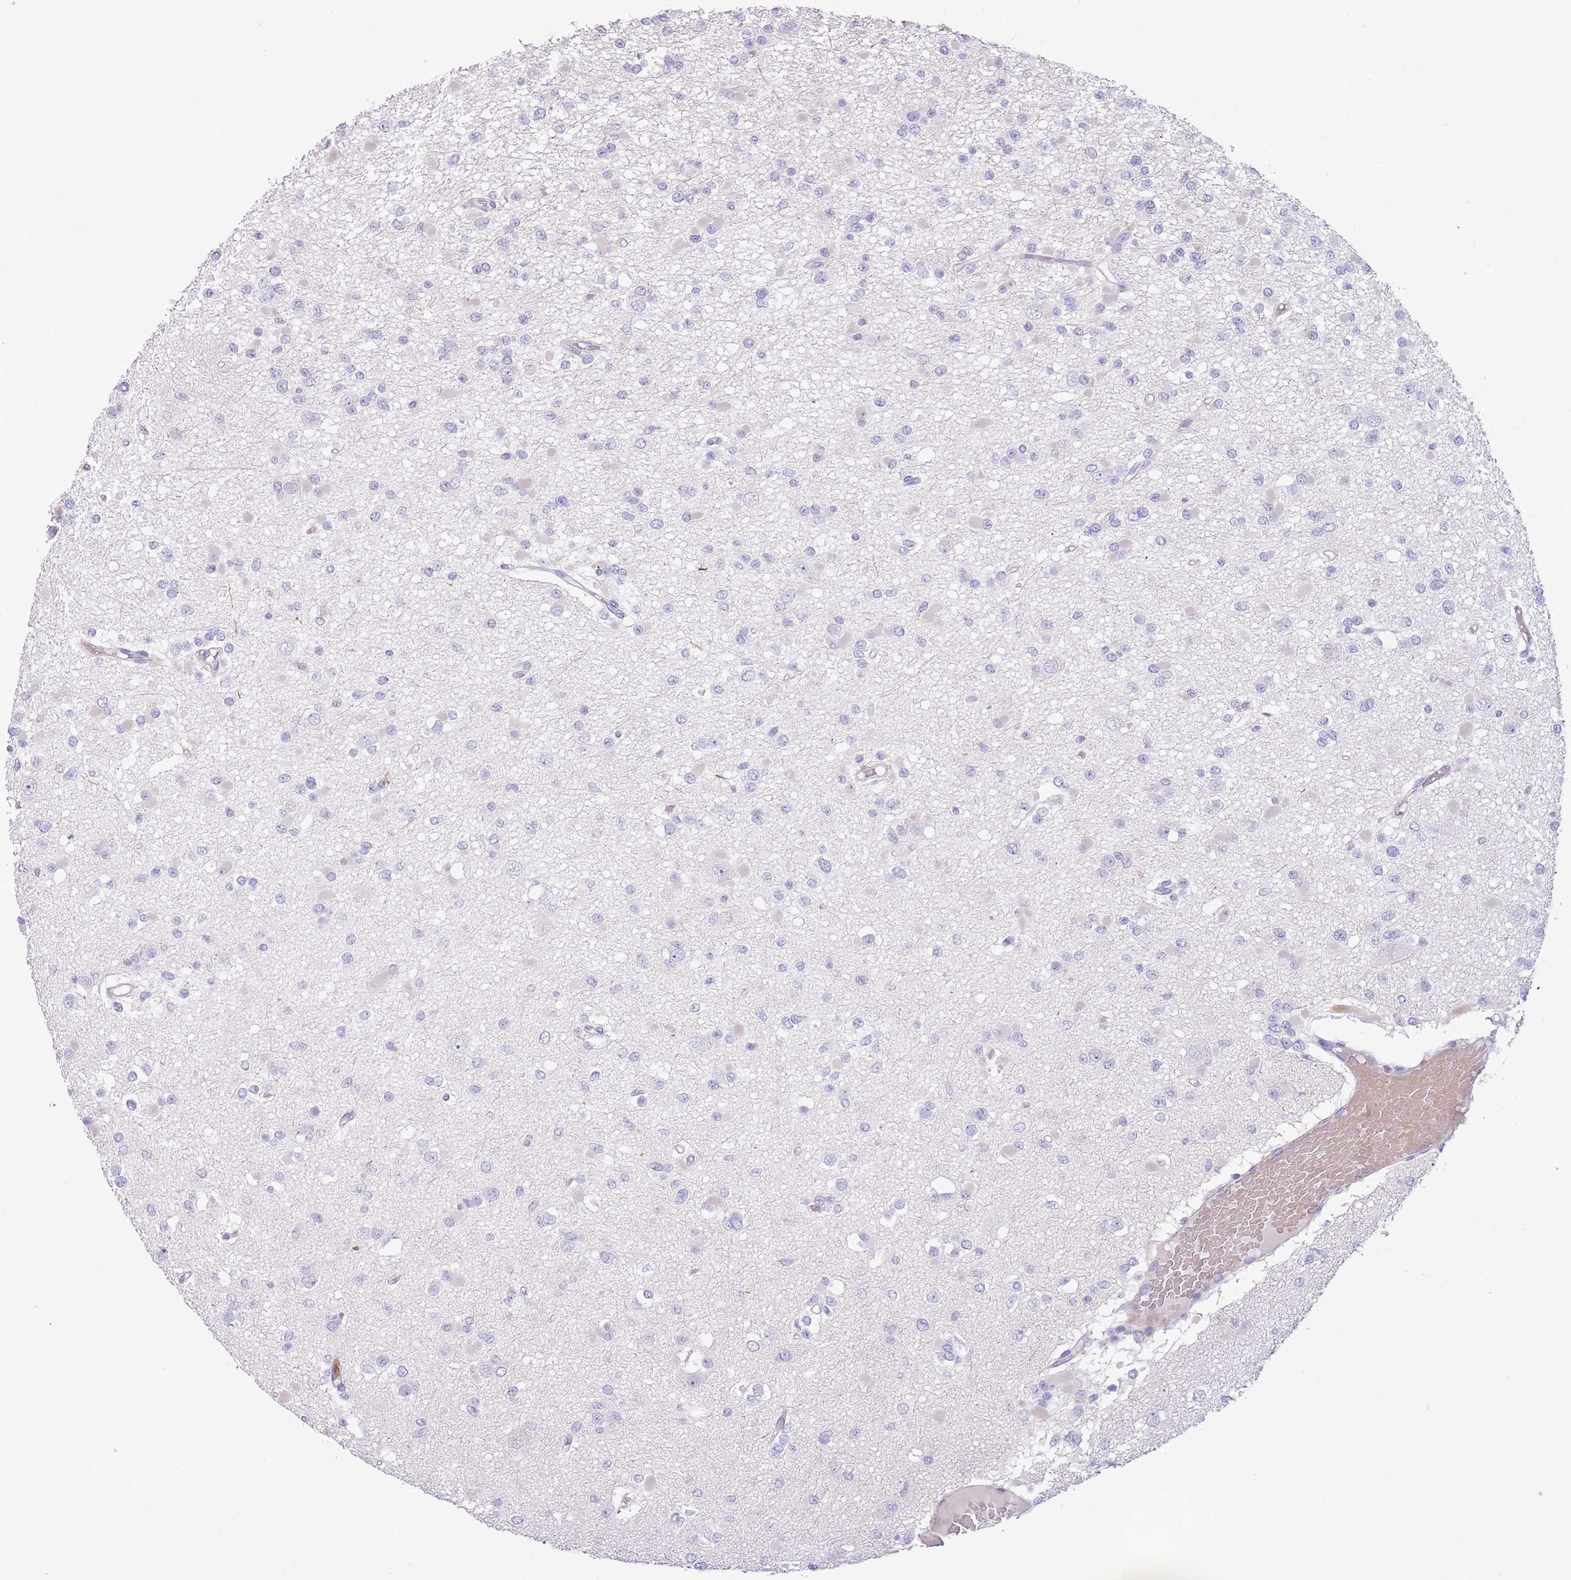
{"staining": {"intensity": "negative", "quantity": "none", "location": "none"}, "tissue": "glioma", "cell_type": "Tumor cells", "image_type": "cancer", "snomed": [{"axis": "morphology", "description": "Glioma, malignant, Low grade"}, {"axis": "topography", "description": "Brain"}], "caption": "An IHC image of malignant low-grade glioma is shown. There is no staining in tumor cells of malignant low-grade glioma.", "gene": "OR6M1", "patient": {"sex": "female", "age": 22}}